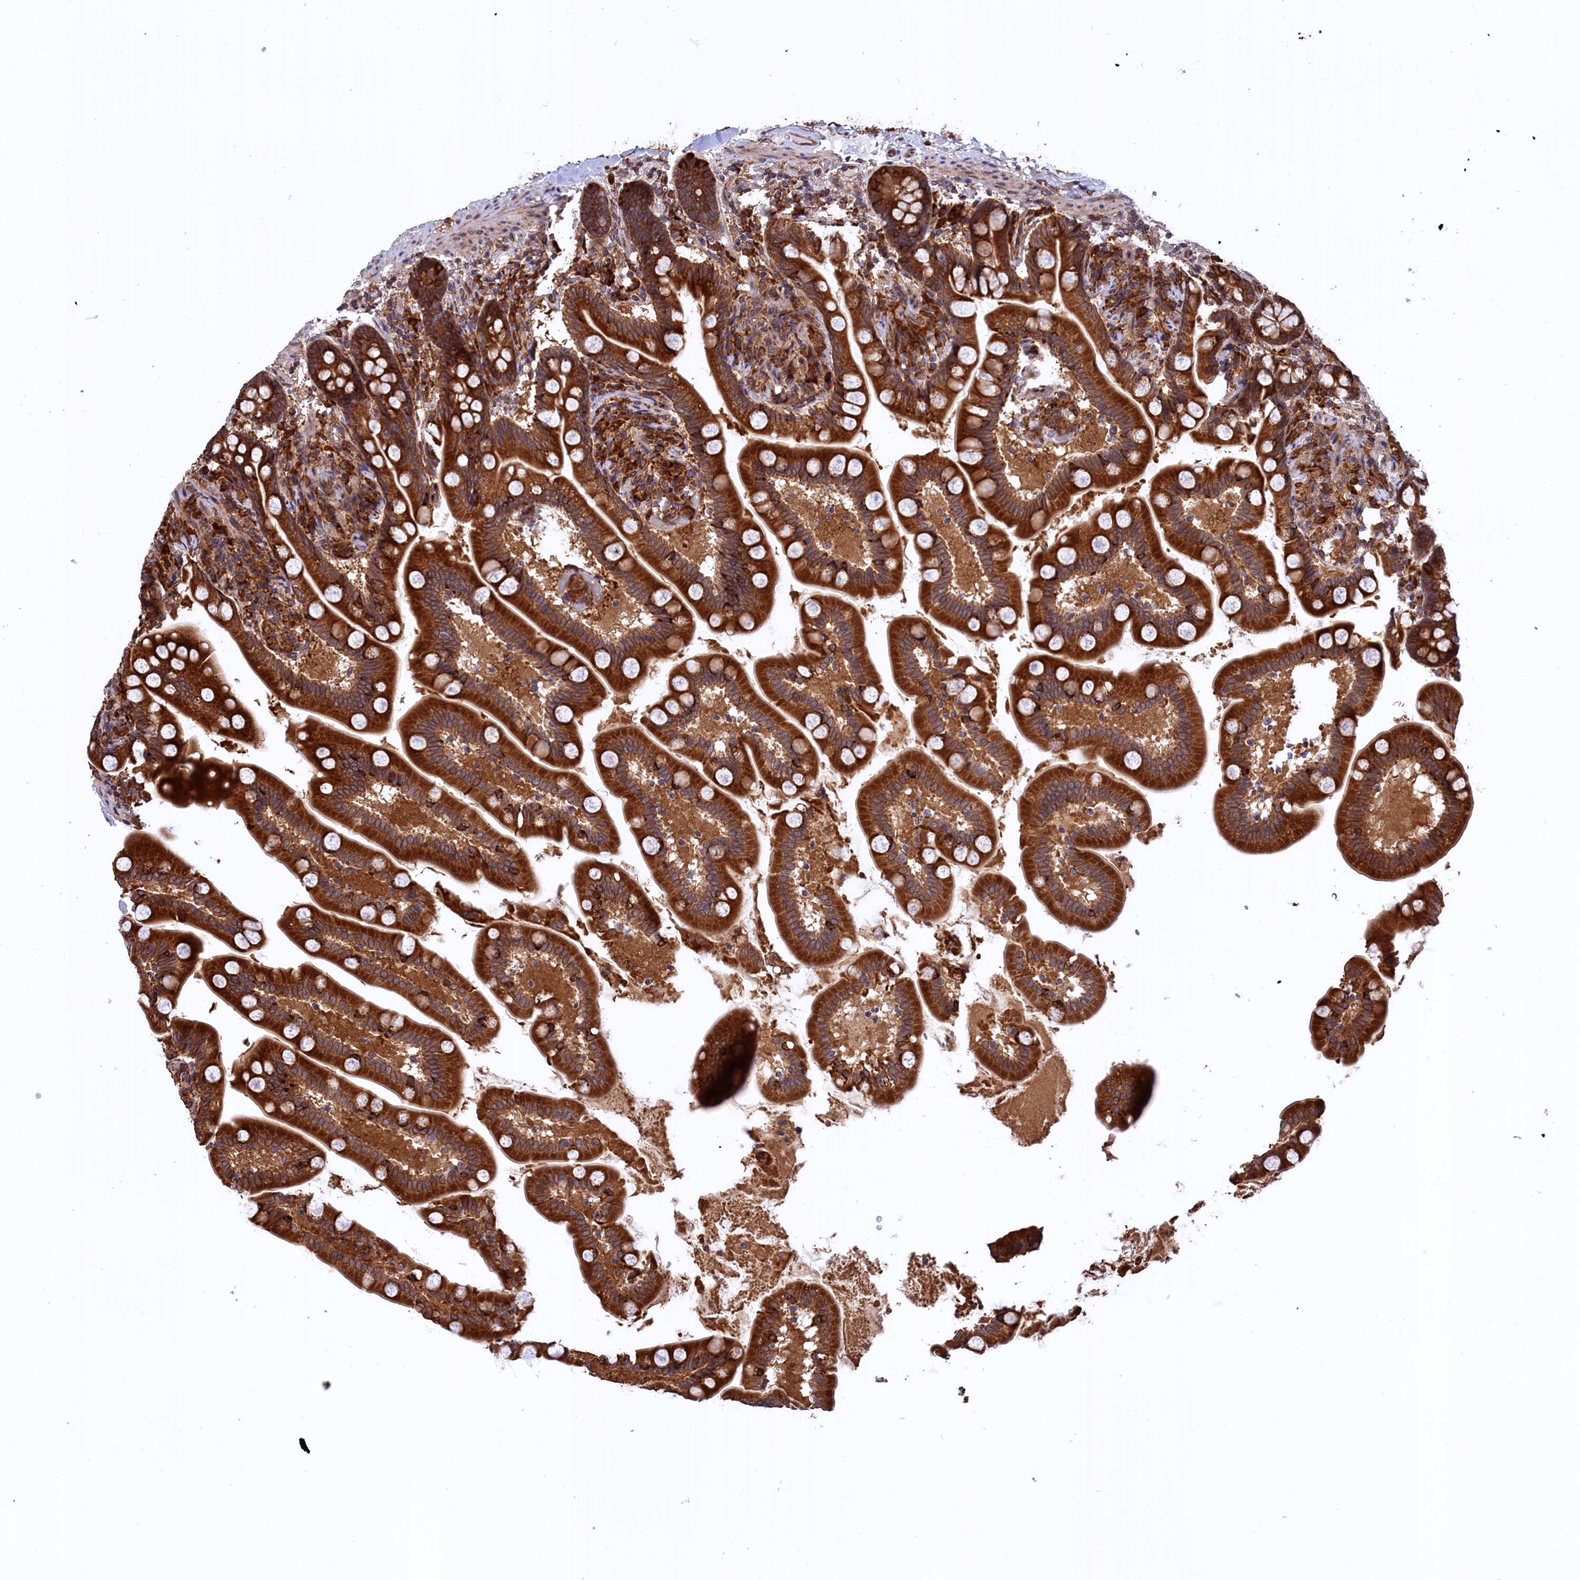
{"staining": {"intensity": "strong", "quantity": ">75%", "location": "cytoplasmic/membranous"}, "tissue": "small intestine", "cell_type": "Glandular cells", "image_type": "normal", "snomed": [{"axis": "morphology", "description": "Normal tissue, NOS"}, {"axis": "topography", "description": "Small intestine"}], "caption": "Strong cytoplasmic/membranous positivity is present in about >75% of glandular cells in normal small intestine. The staining was performed using DAB to visualize the protein expression in brown, while the nuclei were stained in blue with hematoxylin (Magnification: 20x).", "gene": "PLA2G4C", "patient": {"sex": "female", "age": 64}}